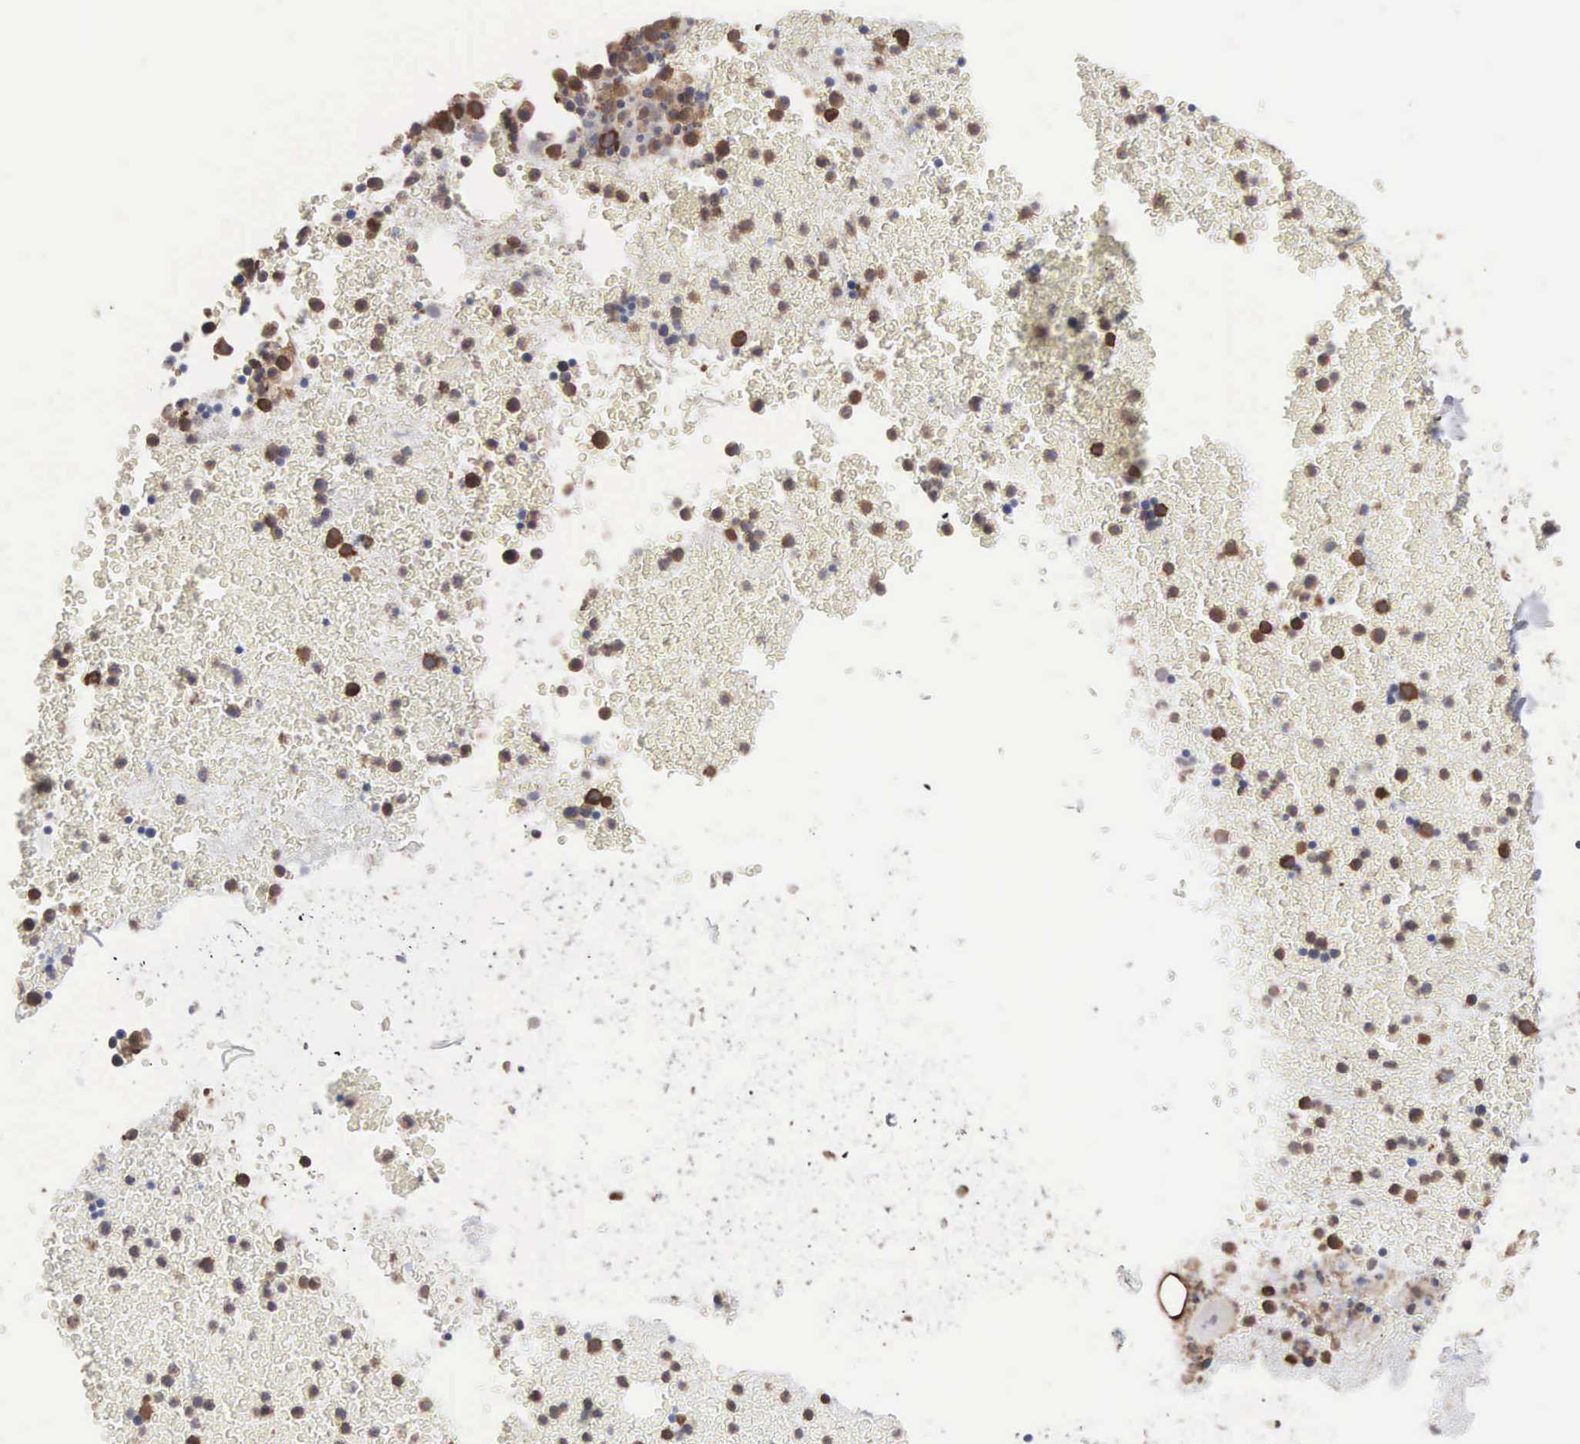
{"staining": {"intensity": "moderate", "quantity": "25%-75%", "location": "cytoplasmic/membranous"}, "tissue": "bone marrow", "cell_type": "Hematopoietic cells", "image_type": "normal", "snomed": [{"axis": "morphology", "description": "Normal tissue, NOS"}, {"axis": "topography", "description": "Bone marrow"}], "caption": "High-power microscopy captured an IHC histopathology image of unremarkable bone marrow, revealing moderate cytoplasmic/membranous staining in about 25%-75% of hematopoietic cells.", "gene": "MTHFD1", "patient": {"sex": "female", "age": 53}}